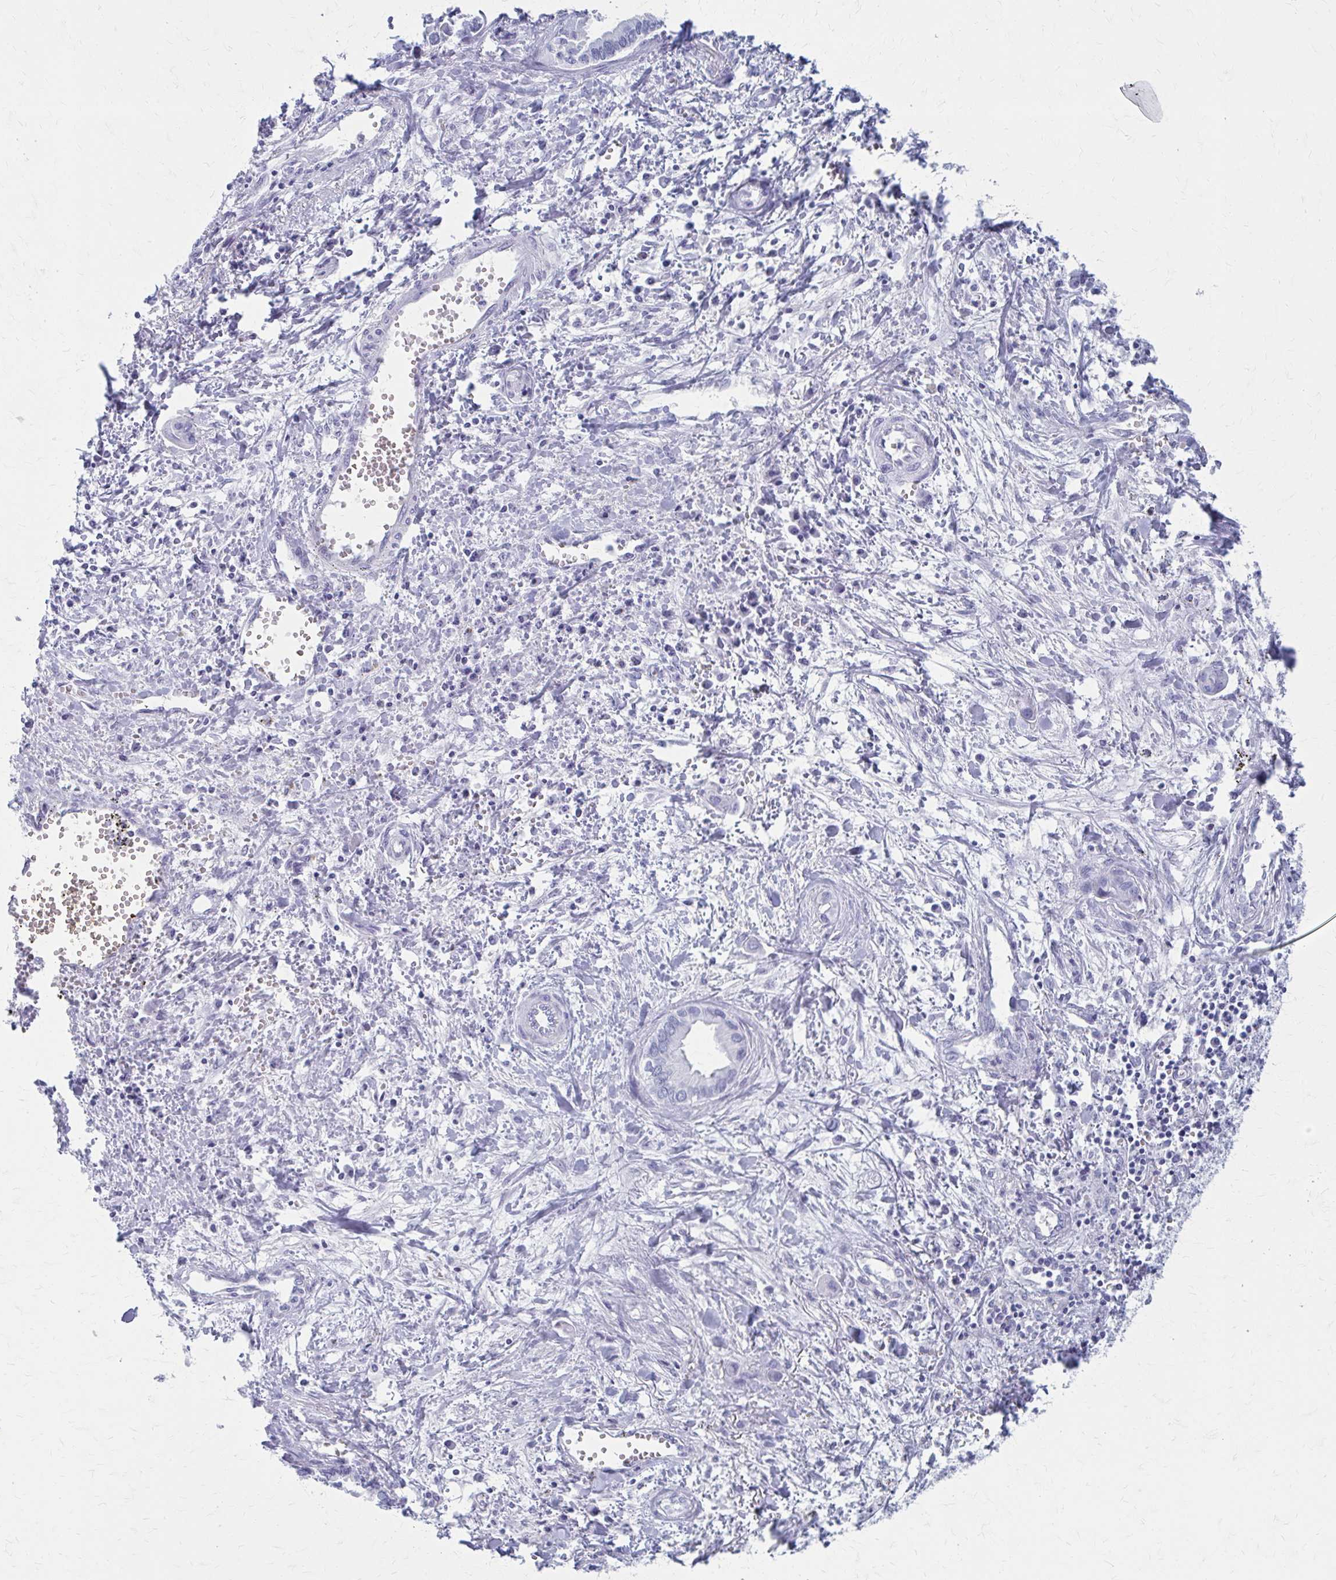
{"staining": {"intensity": "negative", "quantity": "none", "location": "none"}, "tissue": "liver cancer", "cell_type": "Tumor cells", "image_type": "cancer", "snomed": [{"axis": "morphology", "description": "Cholangiocarcinoma"}, {"axis": "topography", "description": "Liver"}], "caption": "This is an immunohistochemistry histopathology image of human liver cancer (cholangiocarcinoma). There is no positivity in tumor cells.", "gene": "CELF5", "patient": {"sex": "female", "age": 64}}